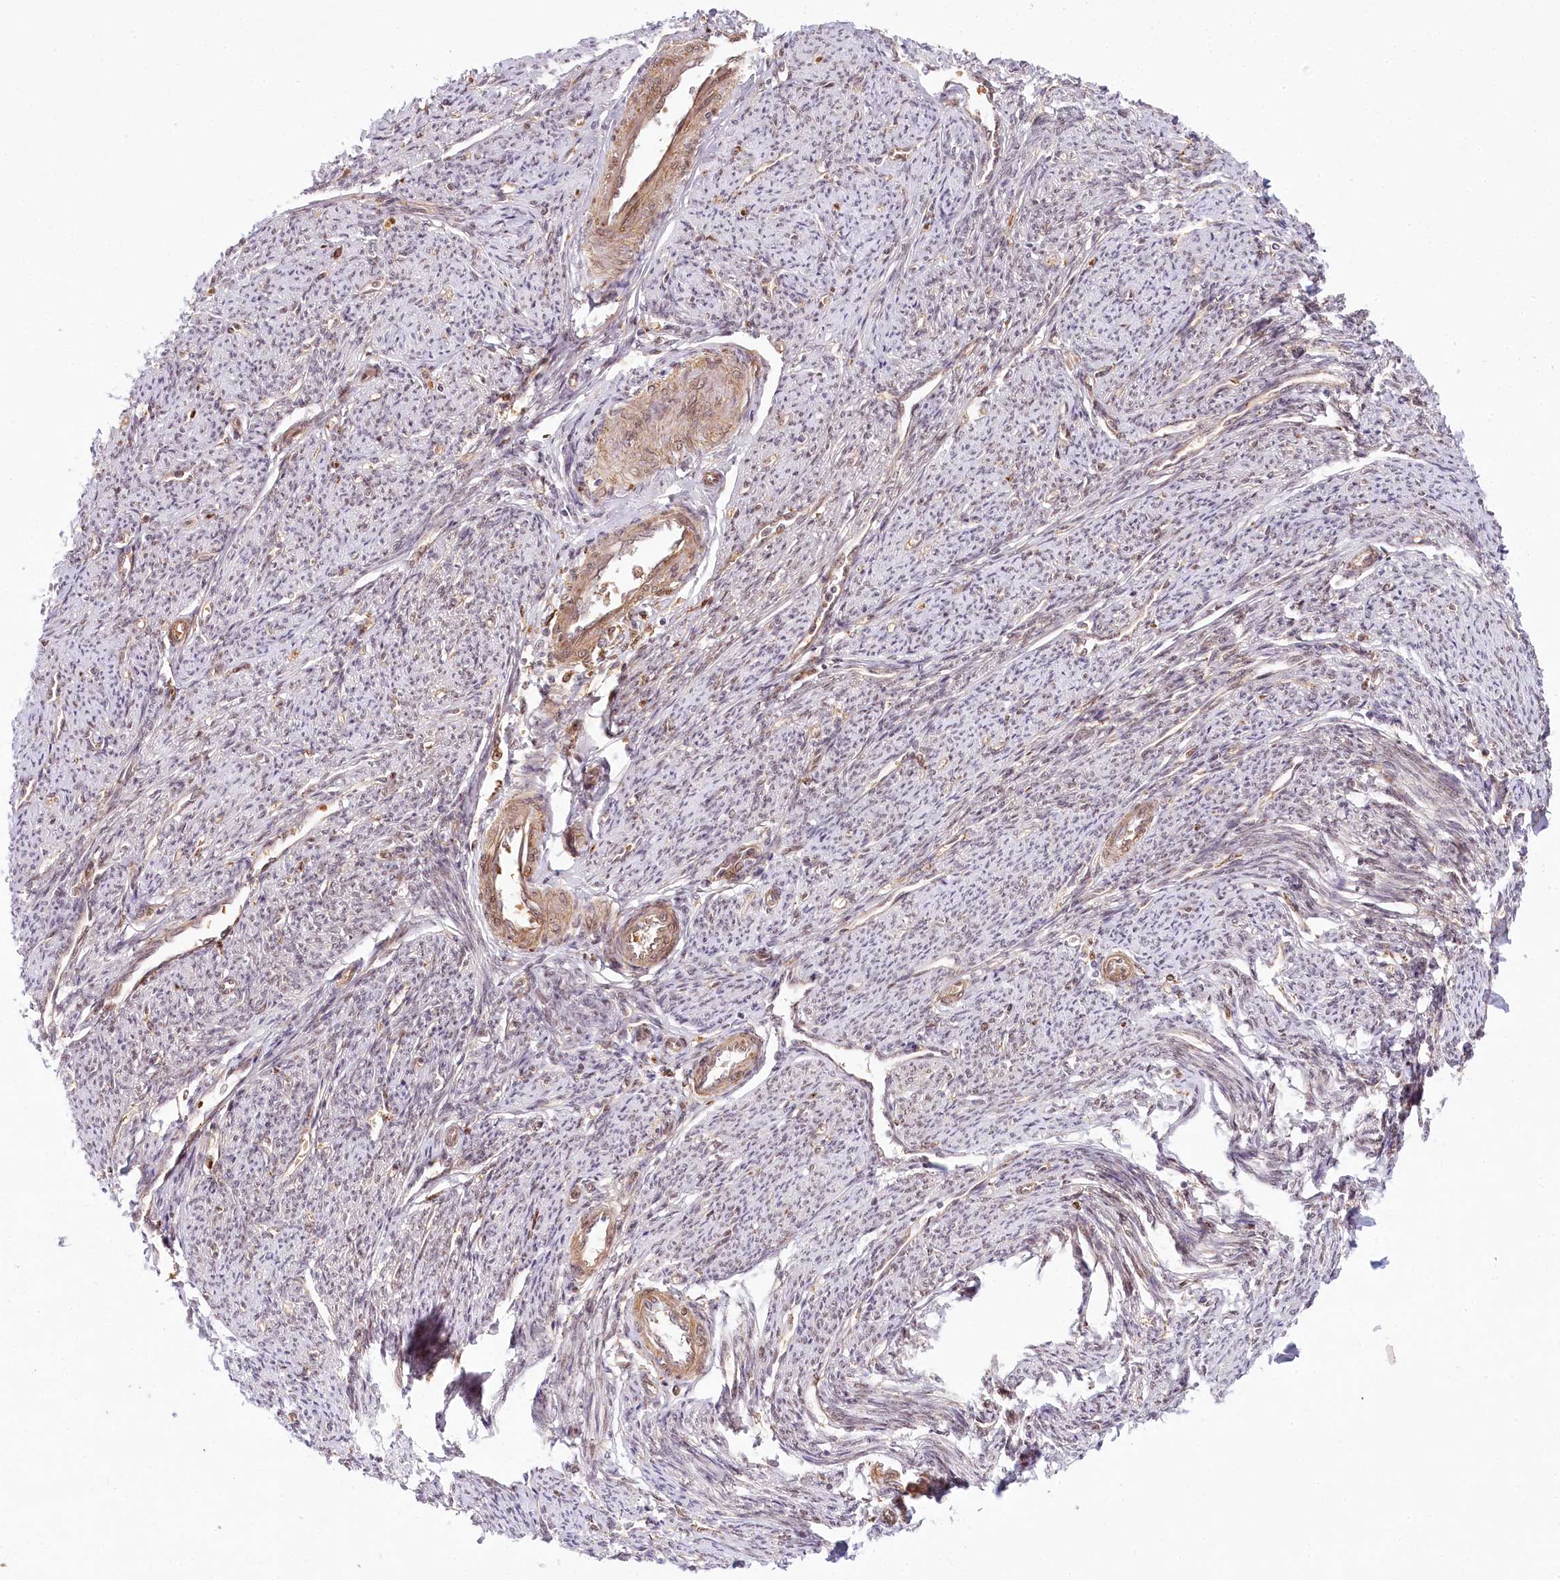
{"staining": {"intensity": "moderate", "quantity": "25%-75%", "location": "cytoplasmic/membranous,nuclear"}, "tissue": "smooth muscle", "cell_type": "Smooth muscle cells", "image_type": "normal", "snomed": [{"axis": "morphology", "description": "Normal tissue, NOS"}, {"axis": "topography", "description": "Smooth muscle"}, {"axis": "topography", "description": "Uterus"}], "caption": "Human smooth muscle stained with a protein marker displays moderate staining in smooth muscle cells.", "gene": "TUBGCP2", "patient": {"sex": "female", "age": 59}}